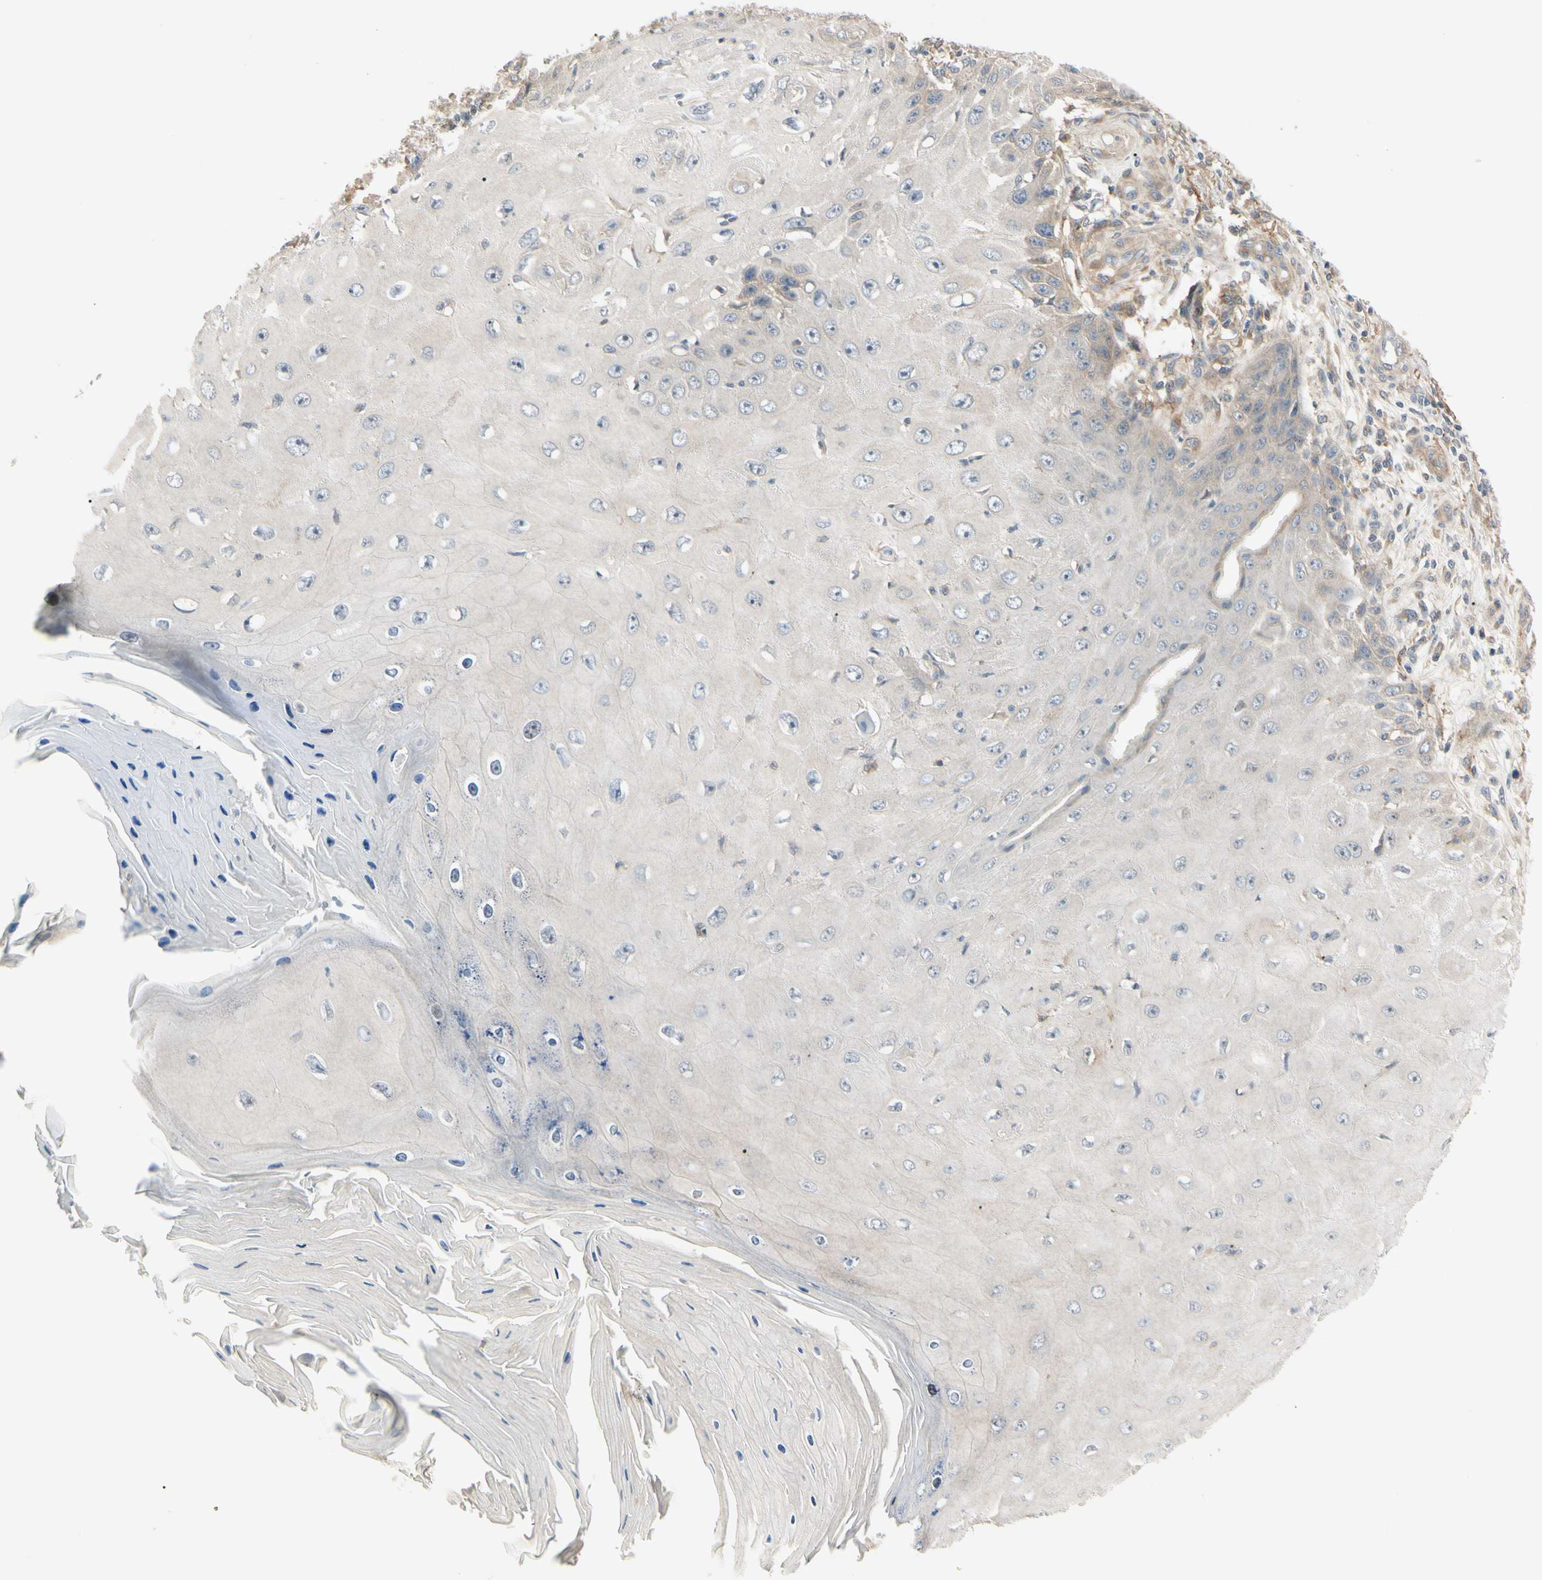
{"staining": {"intensity": "weak", "quantity": ">75%", "location": "cytoplasmic/membranous"}, "tissue": "skin cancer", "cell_type": "Tumor cells", "image_type": "cancer", "snomed": [{"axis": "morphology", "description": "Squamous cell carcinoma, NOS"}, {"axis": "topography", "description": "Skin"}], "caption": "Squamous cell carcinoma (skin) was stained to show a protein in brown. There is low levels of weak cytoplasmic/membranous expression in about >75% of tumor cells. (Stains: DAB (3,3'-diaminobenzidine) in brown, nuclei in blue, Microscopy: brightfield microscopy at high magnification).", "gene": "F2R", "patient": {"sex": "female", "age": 73}}